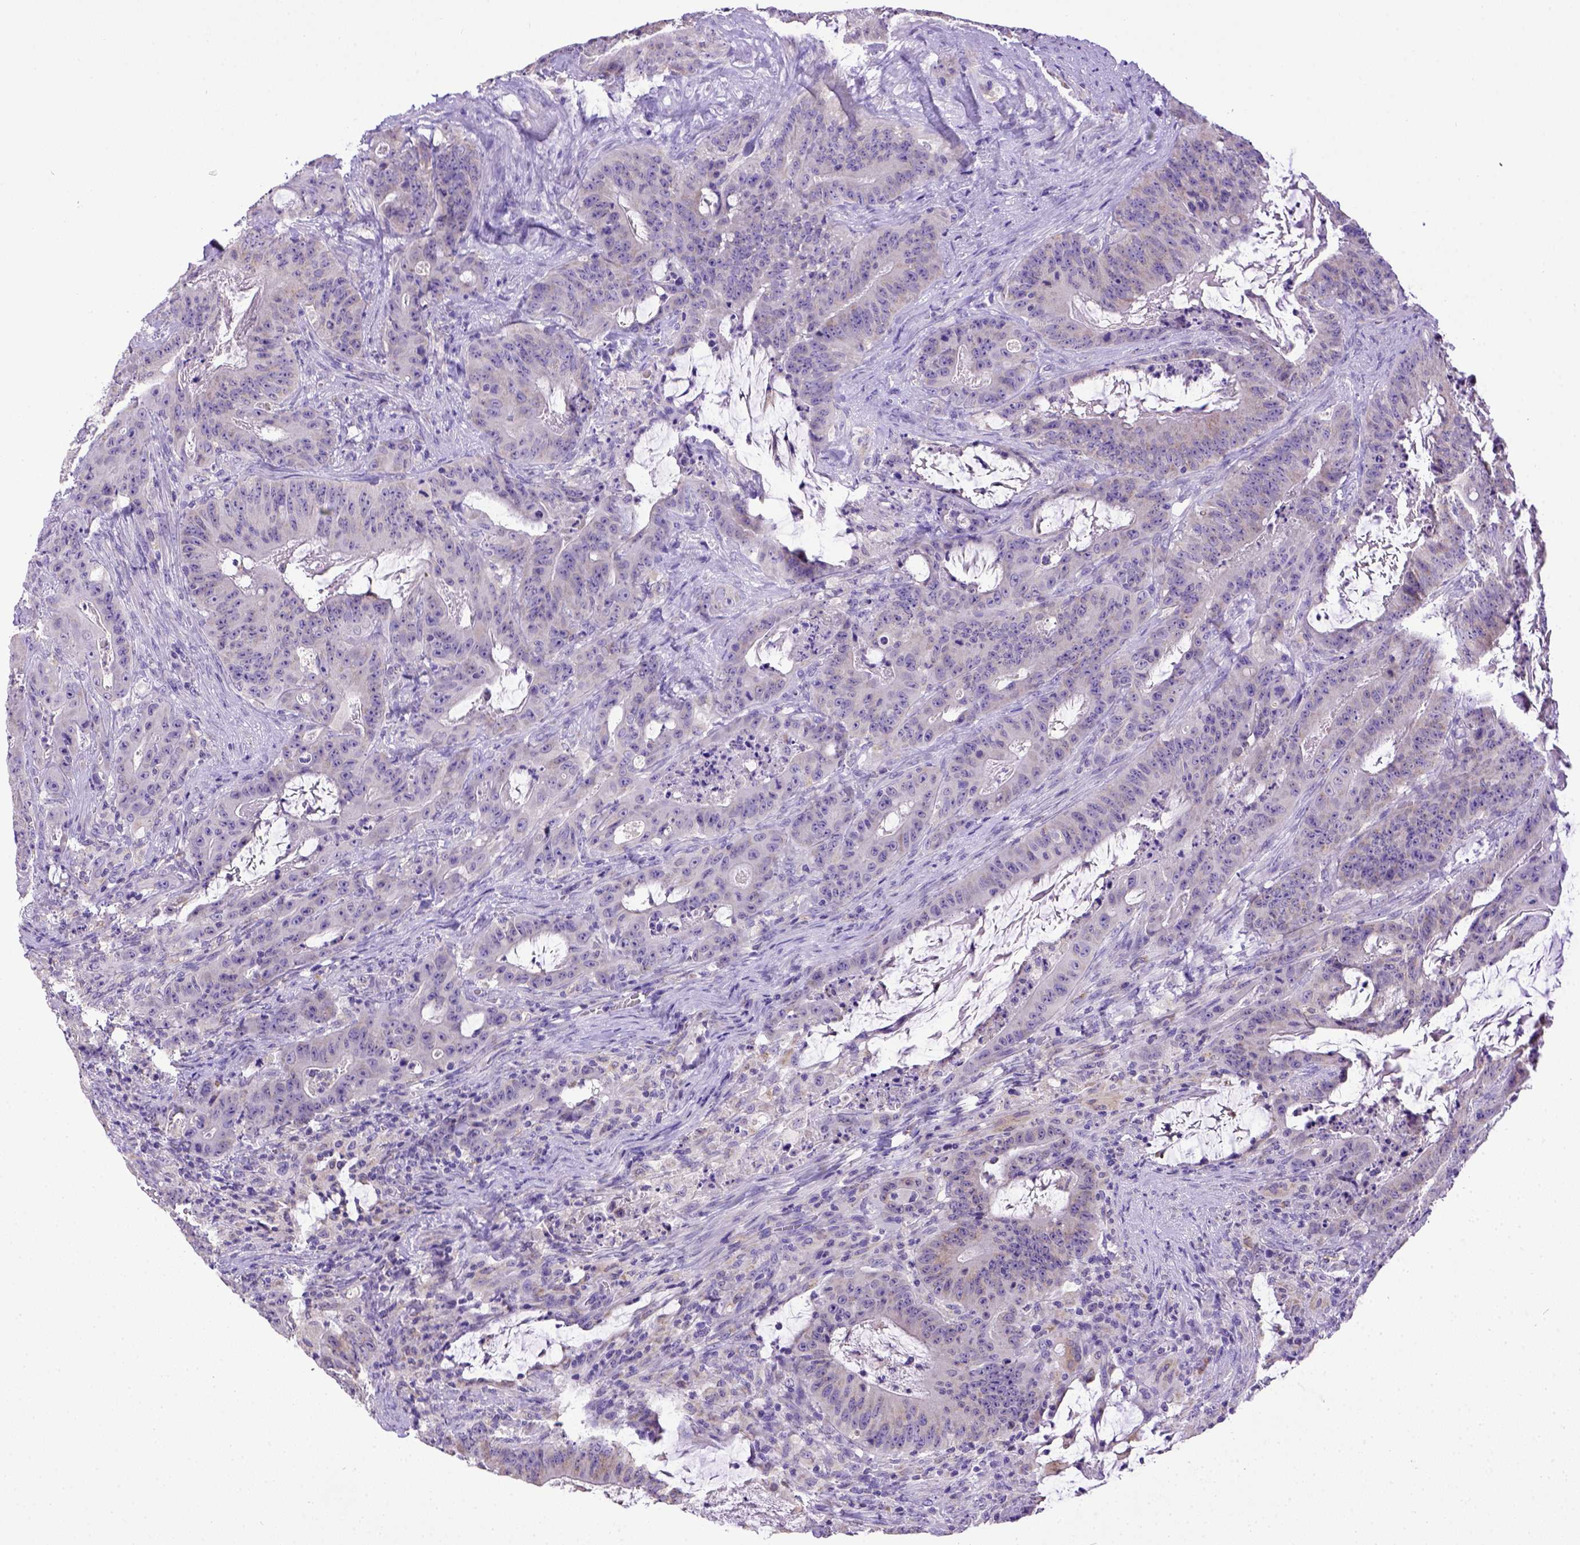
{"staining": {"intensity": "negative", "quantity": "none", "location": "none"}, "tissue": "colorectal cancer", "cell_type": "Tumor cells", "image_type": "cancer", "snomed": [{"axis": "morphology", "description": "Adenocarcinoma, NOS"}, {"axis": "topography", "description": "Colon"}], "caption": "There is no significant expression in tumor cells of colorectal cancer (adenocarcinoma).", "gene": "SPEF1", "patient": {"sex": "male", "age": 33}}